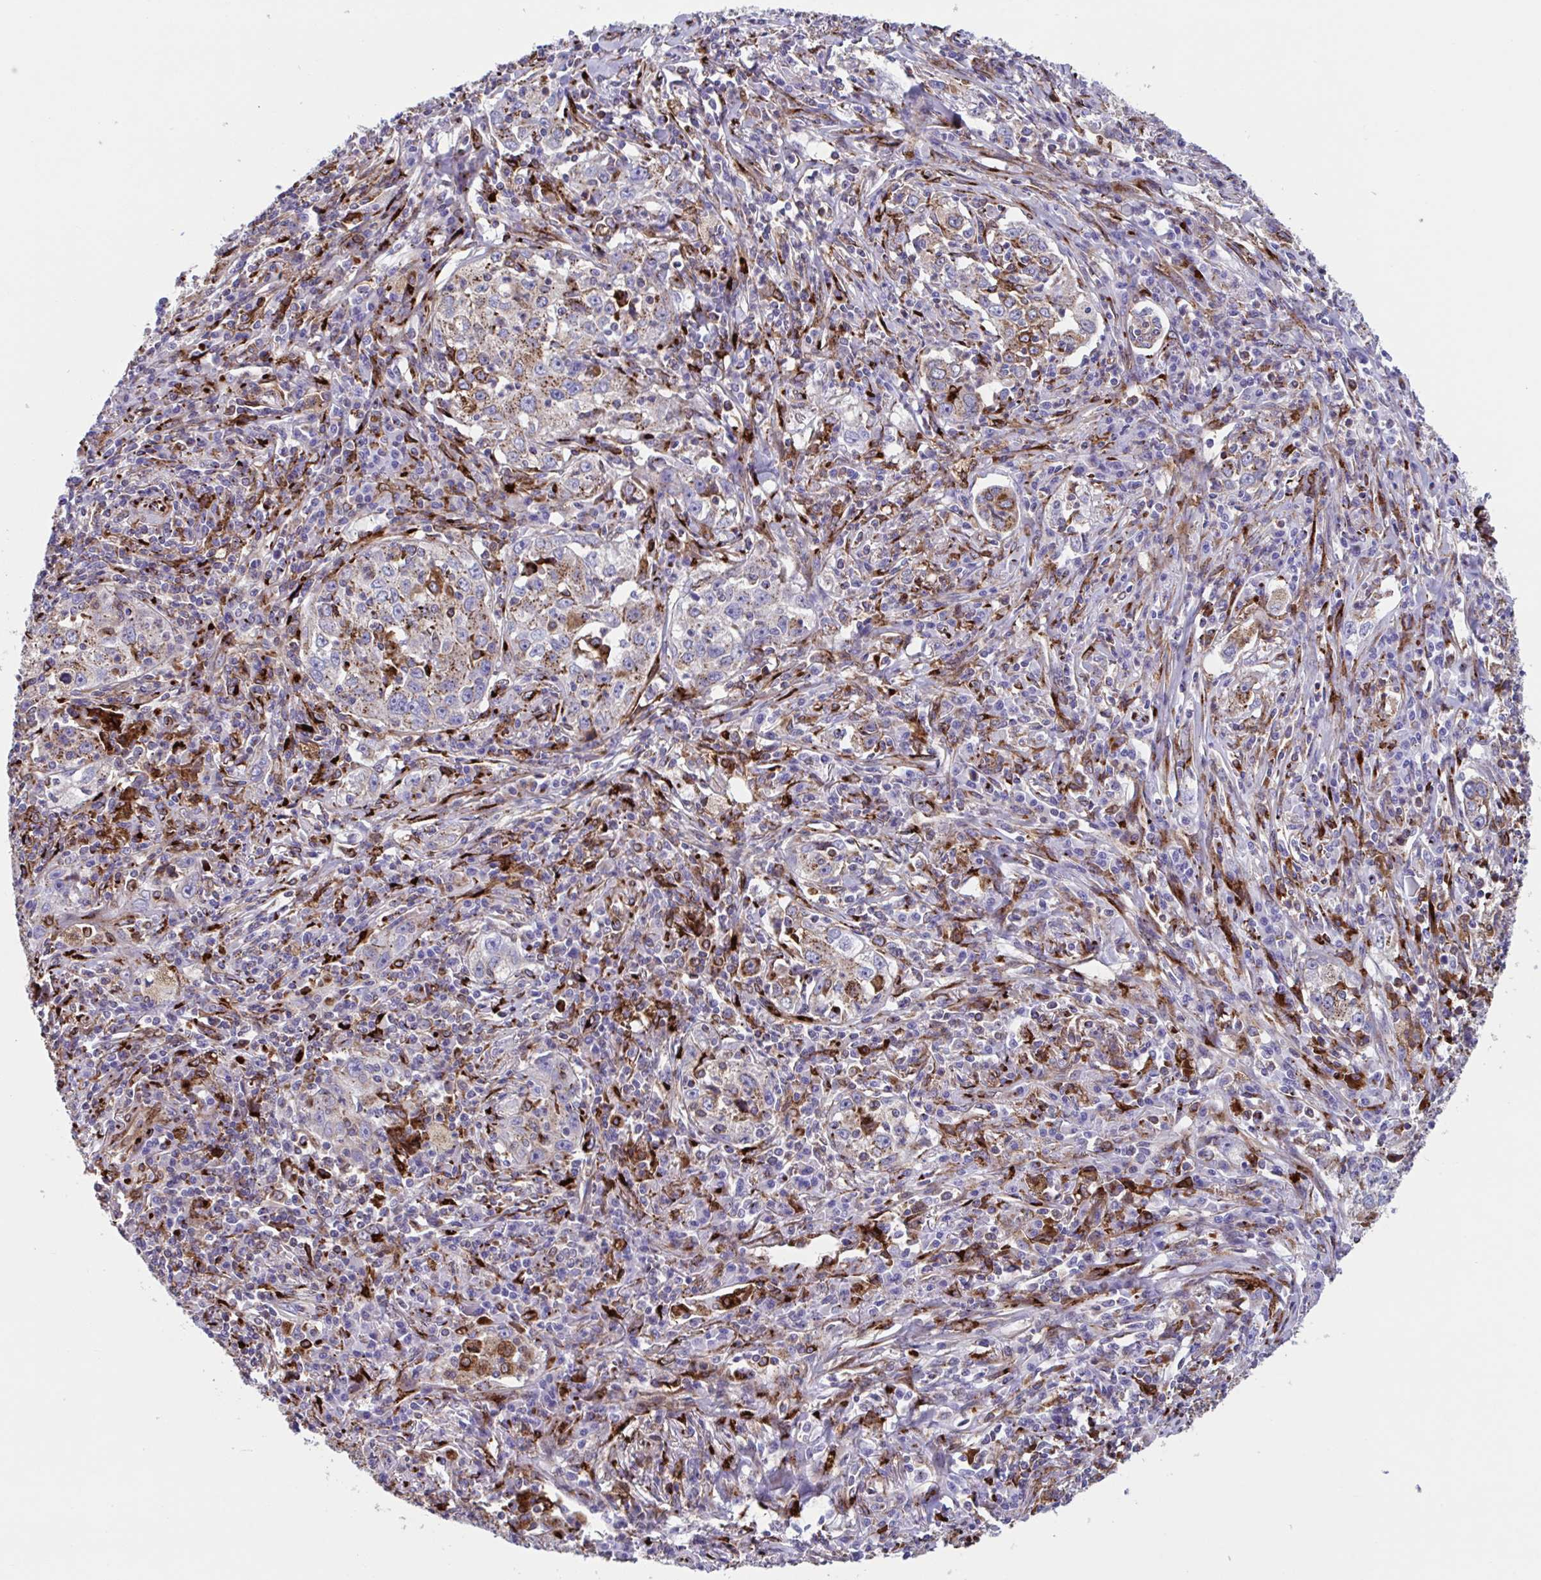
{"staining": {"intensity": "weak", "quantity": "25%-75%", "location": "cytoplasmic/membranous"}, "tissue": "lung cancer", "cell_type": "Tumor cells", "image_type": "cancer", "snomed": [{"axis": "morphology", "description": "Squamous cell carcinoma, NOS"}, {"axis": "topography", "description": "Lung"}], "caption": "Lung cancer stained with immunohistochemistry demonstrates weak cytoplasmic/membranous expression in about 25%-75% of tumor cells.", "gene": "RFK", "patient": {"sex": "male", "age": 71}}